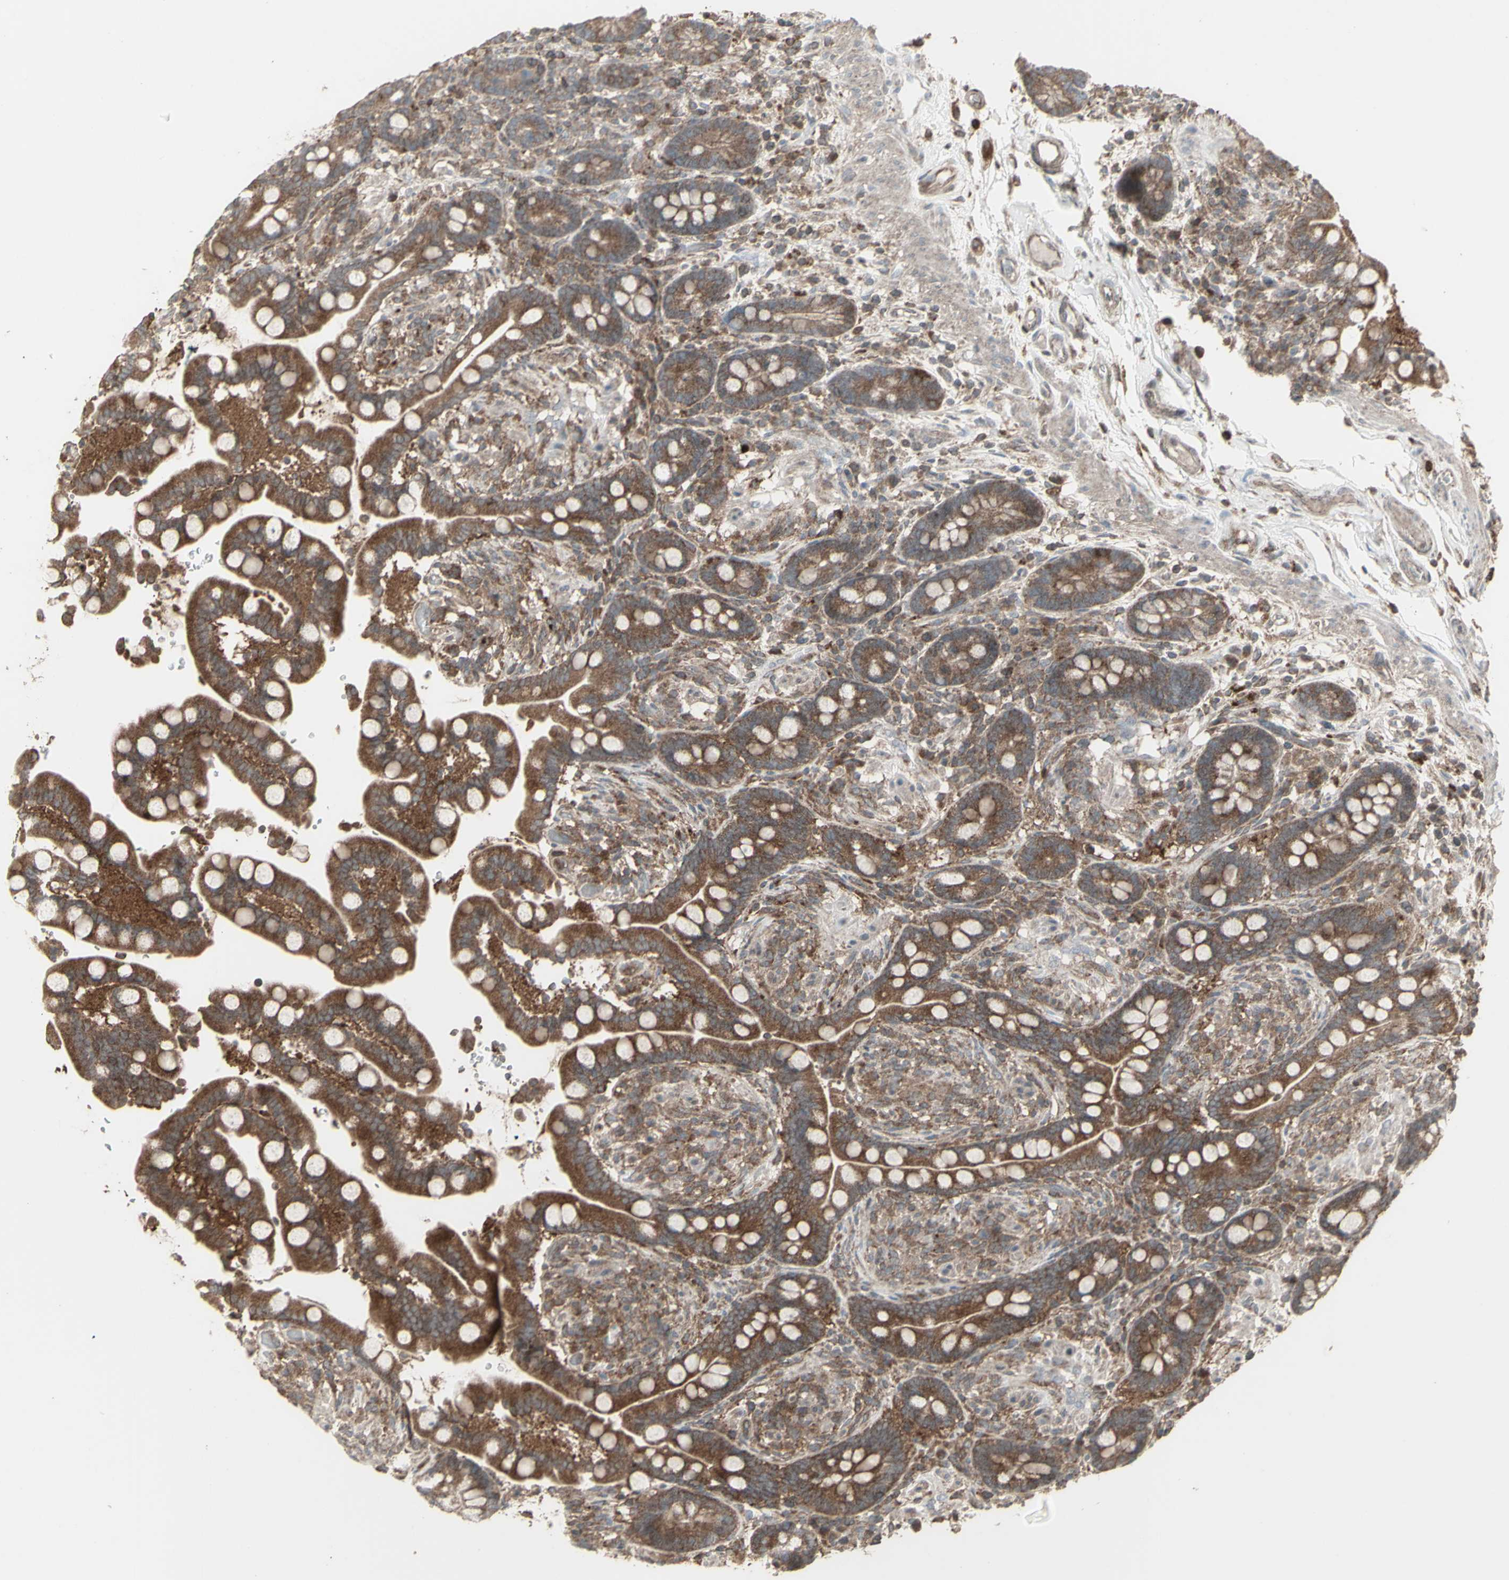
{"staining": {"intensity": "moderate", "quantity": ">75%", "location": "cytoplasmic/membranous"}, "tissue": "colon", "cell_type": "Endothelial cells", "image_type": "normal", "snomed": [{"axis": "morphology", "description": "Normal tissue, NOS"}, {"axis": "topography", "description": "Colon"}], "caption": "Protein staining of benign colon shows moderate cytoplasmic/membranous staining in approximately >75% of endothelial cells. (IHC, brightfield microscopy, high magnification).", "gene": "RNASEL", "patient": {"sex": "male", "age": 73}}